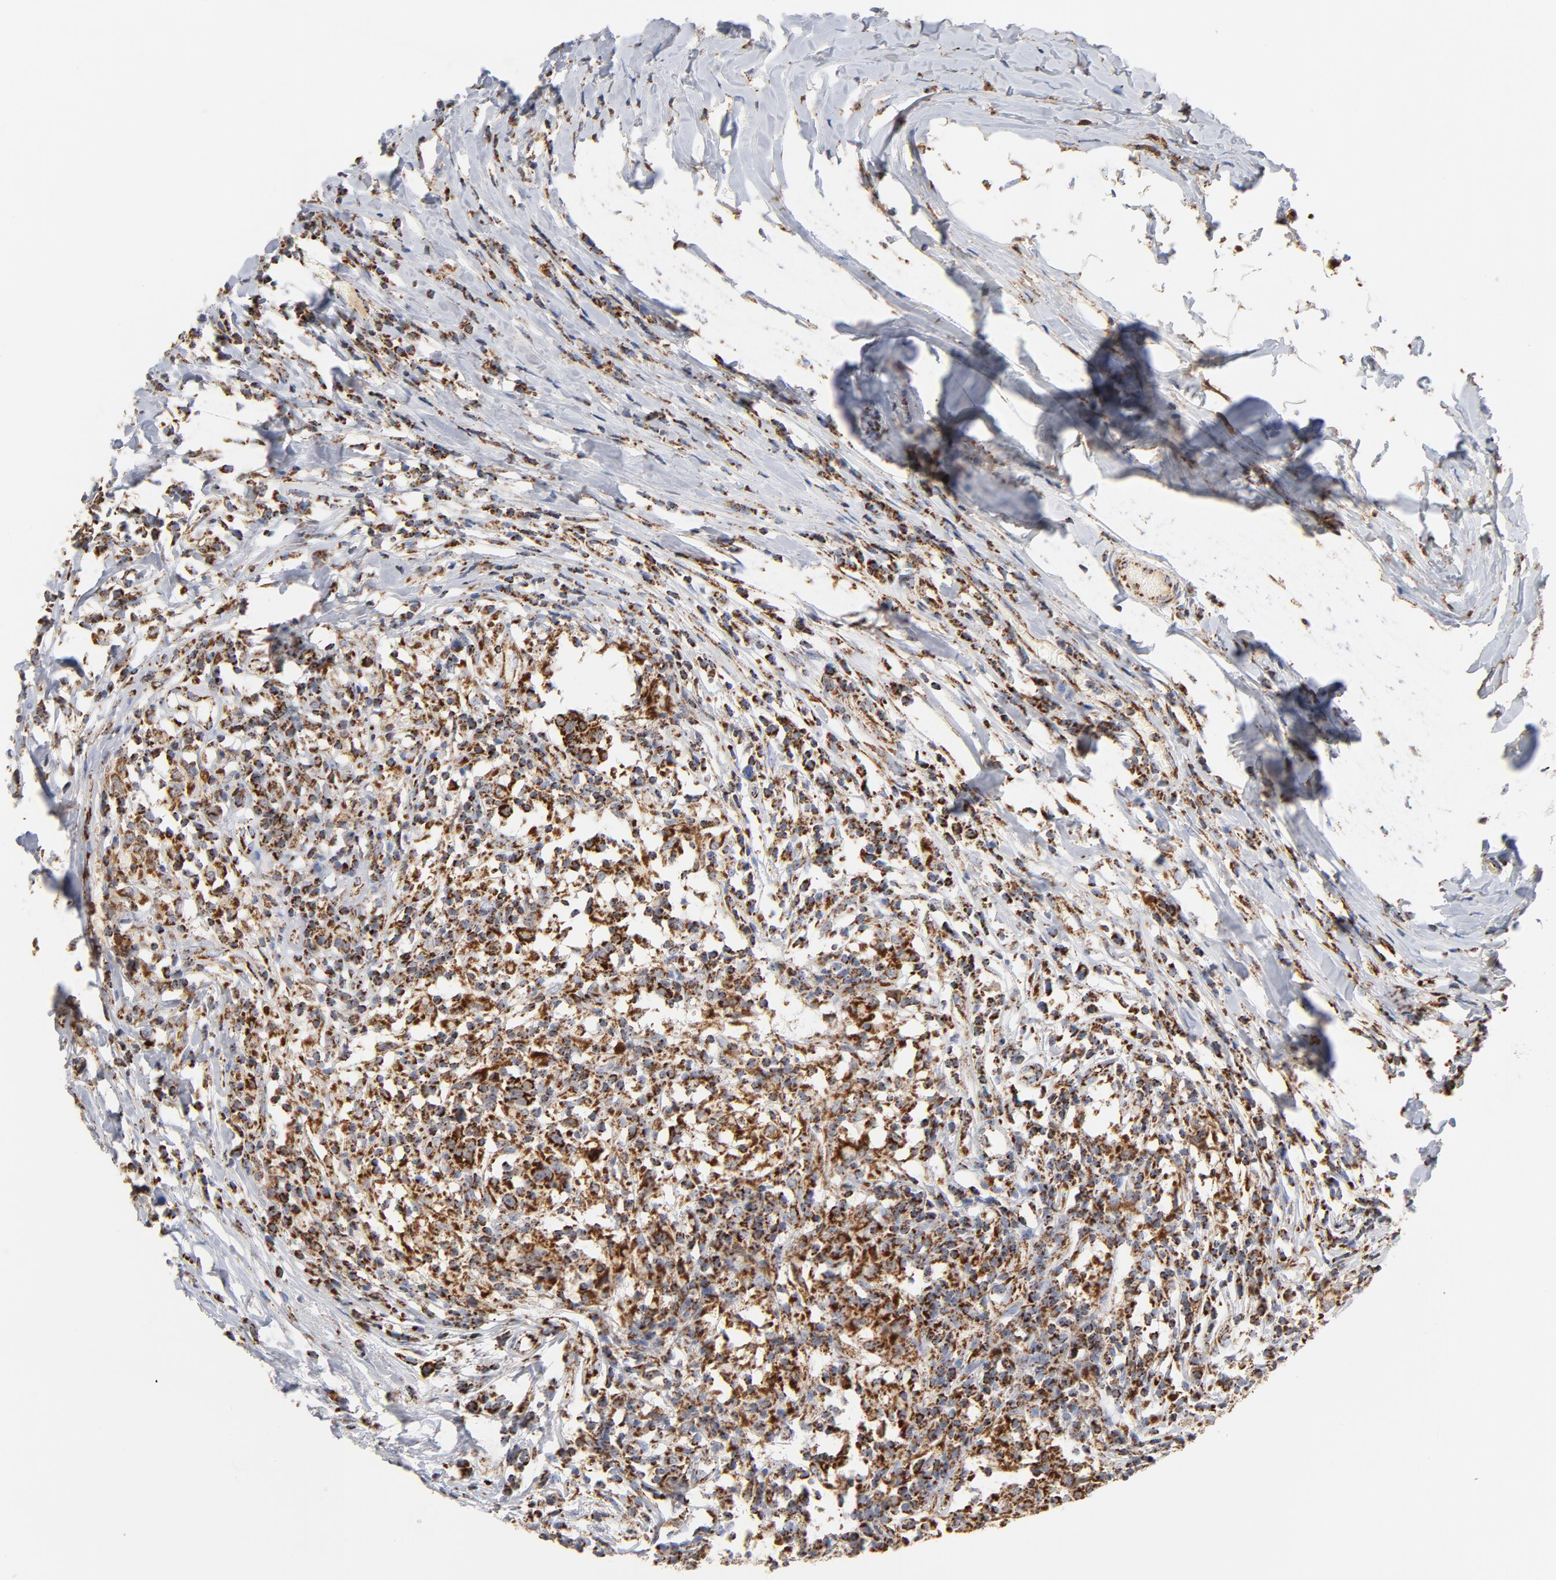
{"staining": {"intensity": "strong", "quantity": ">75%", "location": "cytoplasmic/membranous"}, "tissue": "head and neck cancer", "cell_type": "Tumor cells", "image_type": "cancer", "snomed": [{"axis": "morphology", "description": "Adenocarcinoma, NOS"}, {"axis": "topography", "description": "Salivary gland"}, {"axis": "topography", "description": "Head-Neck"}], "caption": "Immunohistochemical staining of head and neck cancer (adenocarcinoma) demonstrates strong cytoplasmic/membranous protein positivity in approximately >75% of tumor cells. The protein is shown in brown color, while the nuclei are stained blue.", "gene": "DIABLO", "patient": {"sex": "female", "age": 65}}